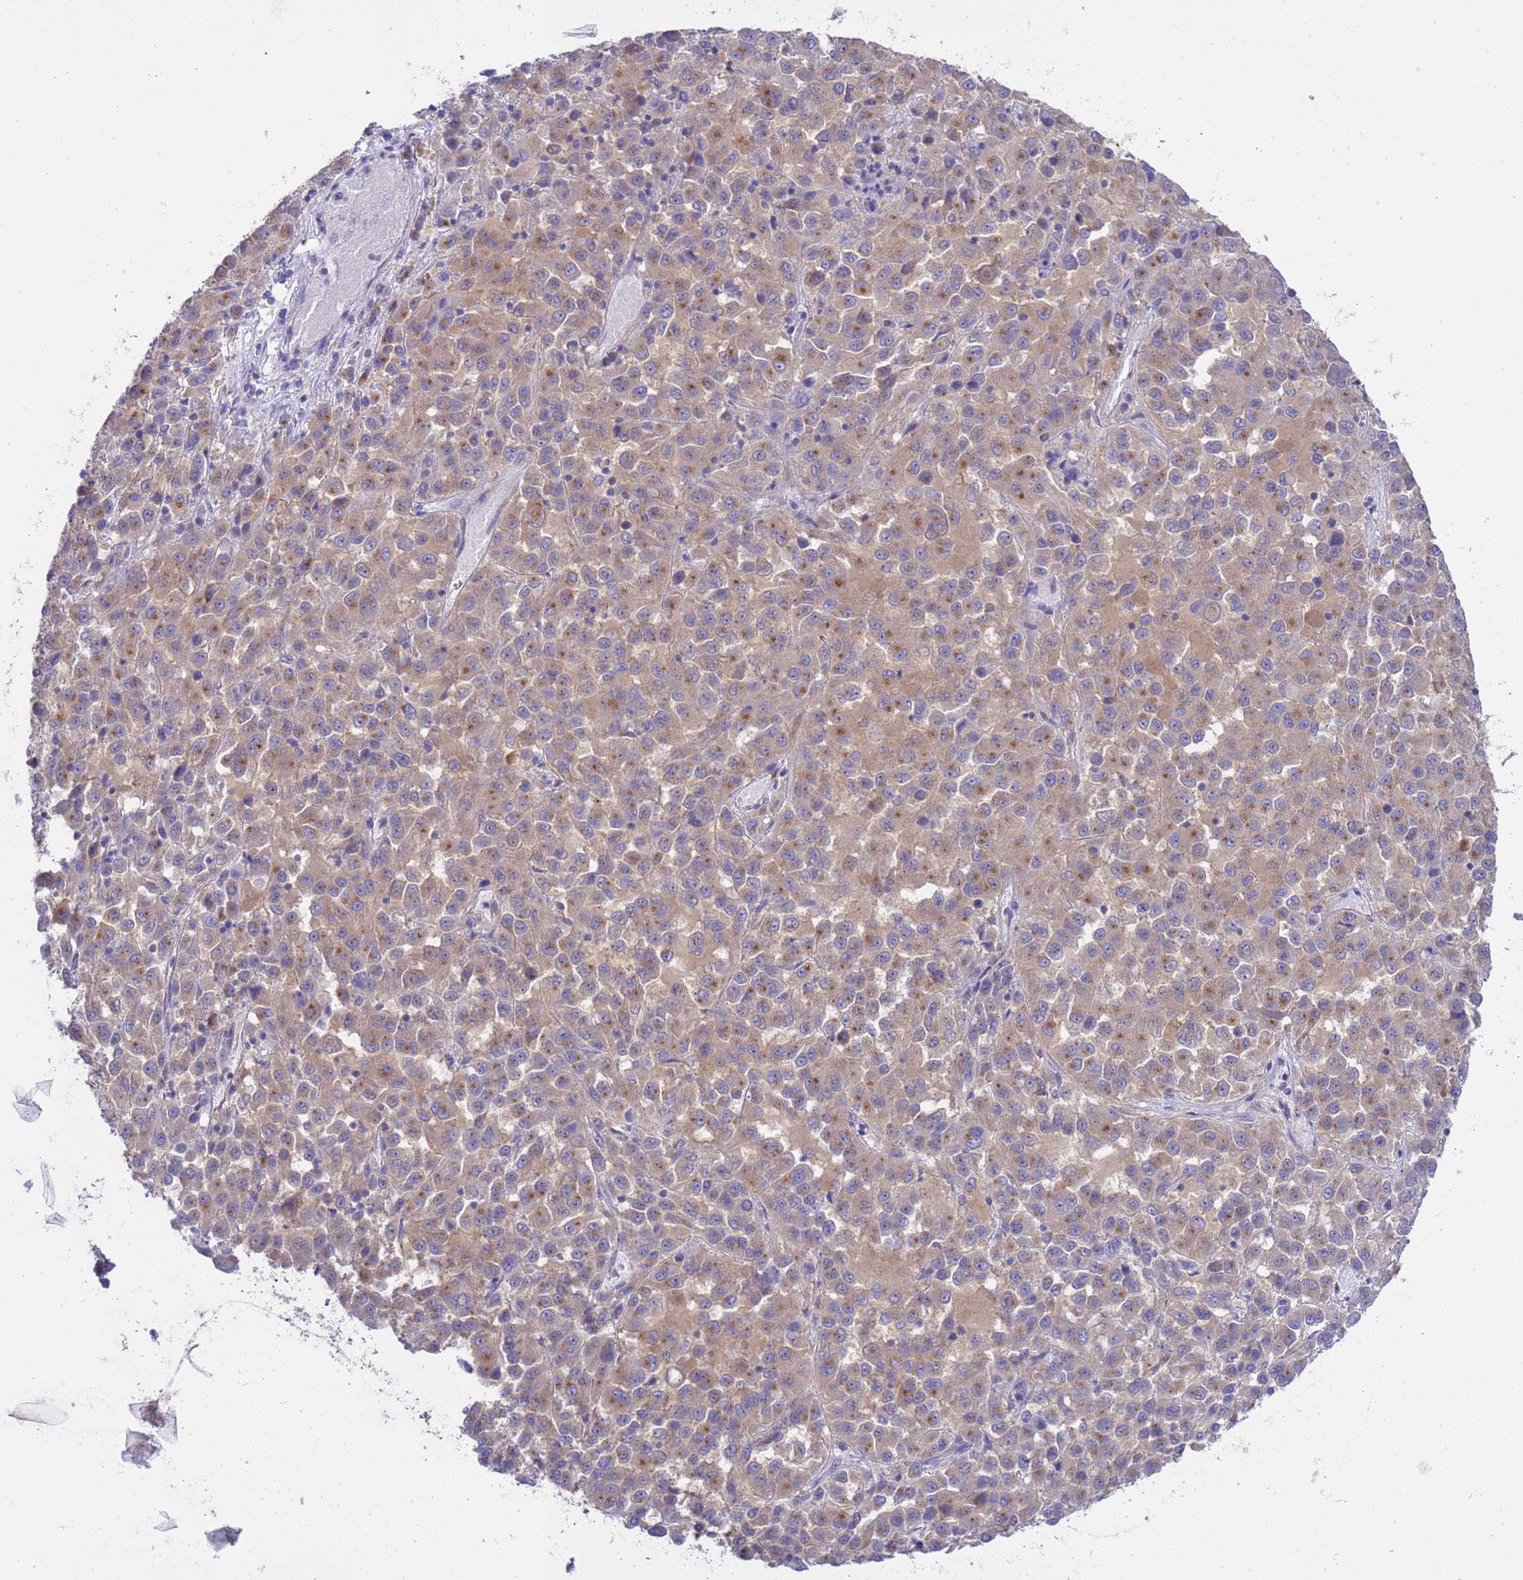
{"staining": {"intensity": "weak", "quantity": ">75%", "location": "cytoplasmic/membranous"}, "tissue": "melanoma", "cell_type": "Tumor cells", "image_type": "cancer", "snomed": [{"axis": "morphology", "description": "Malignant melanoma, Metastatic site"}, {"axis": "topography", "description": "Lung"}], "caption": "Weak cytoplasmic/membranous protein positivity is identified in approximately >75% of tumor cells in melanoma.", "gene": "ANAPC1", "patient": {"sex": "male", "age": 64}}